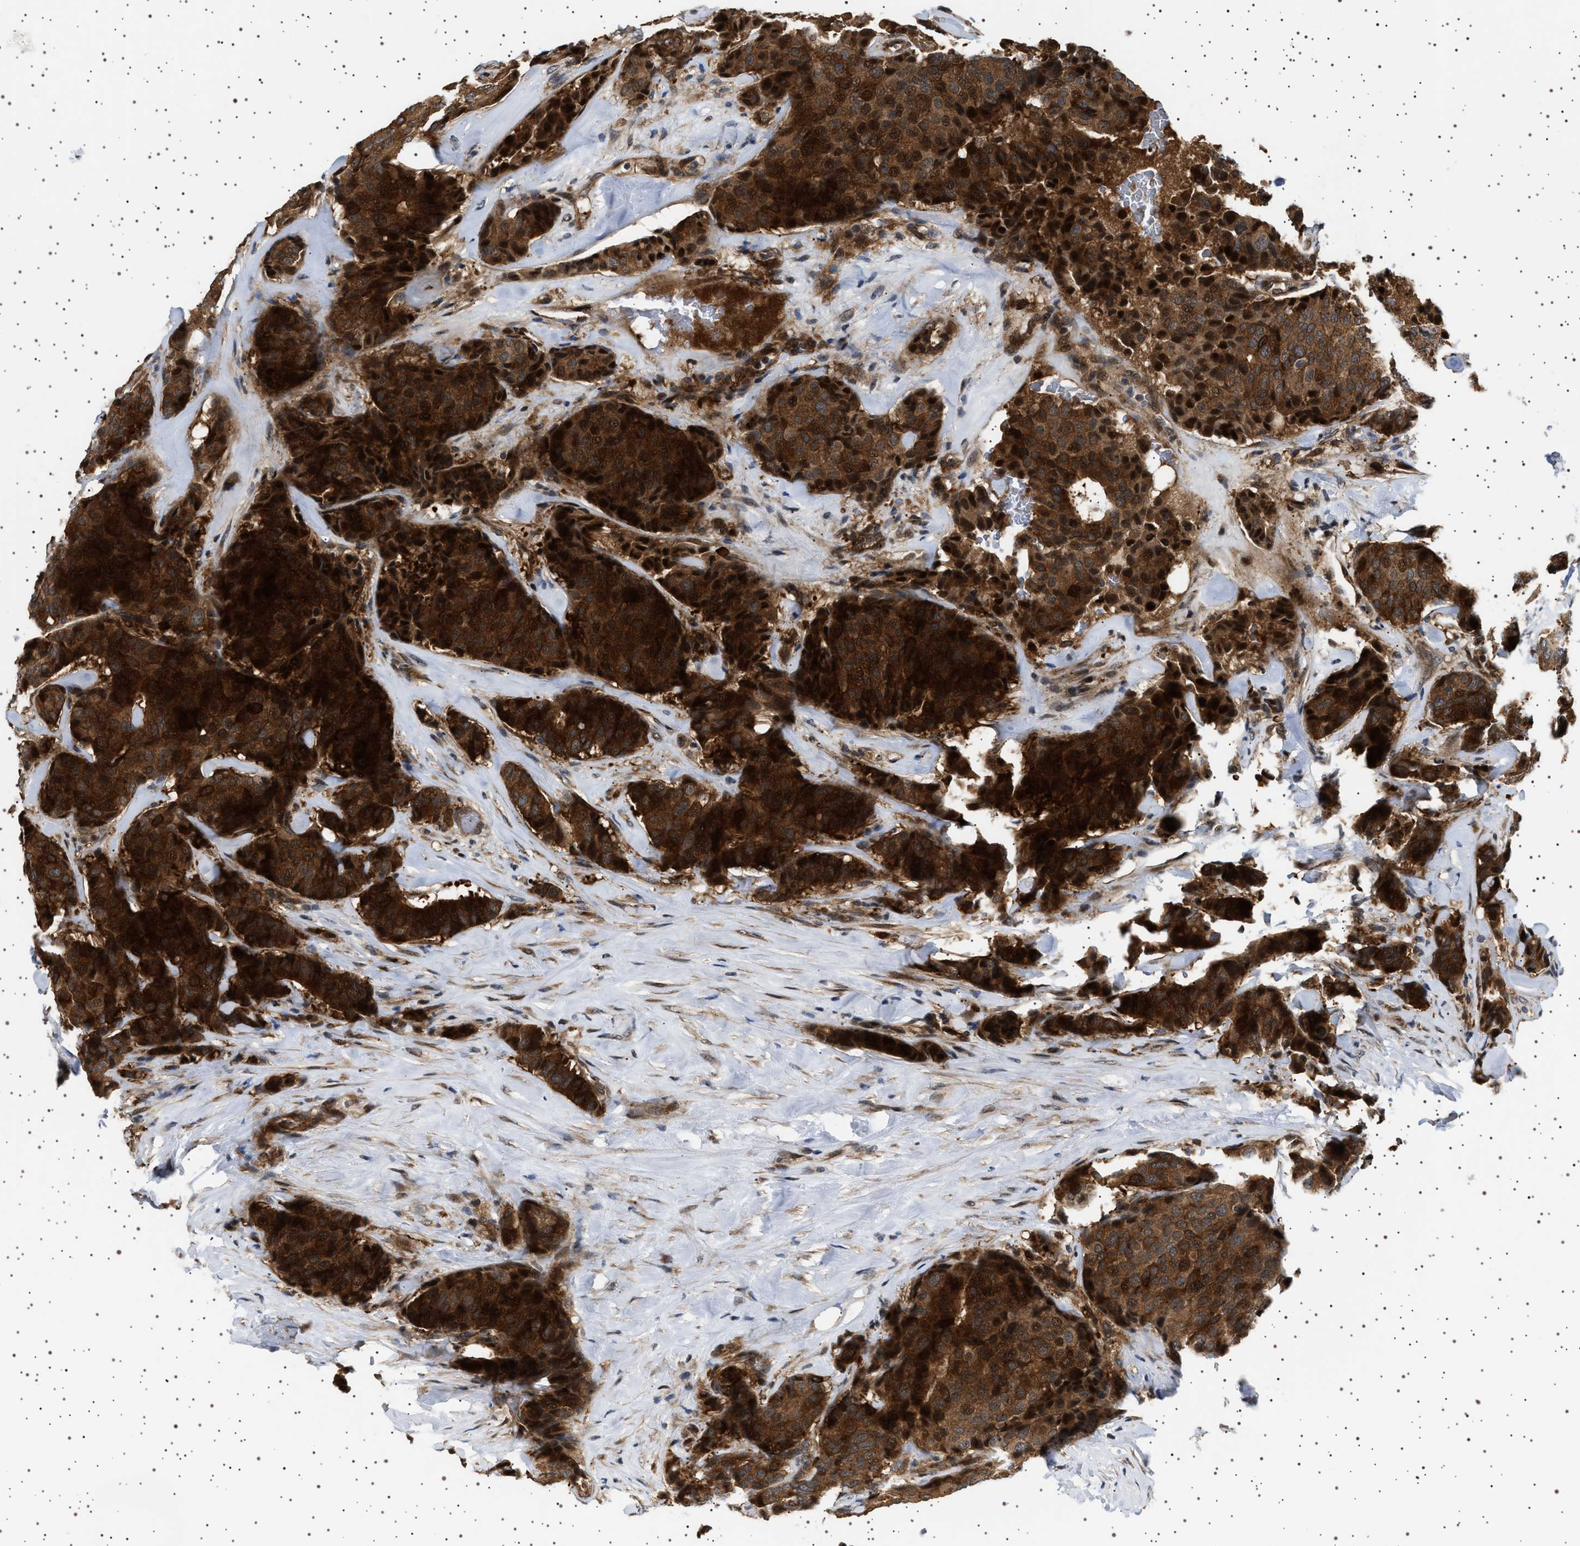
{"staining": {"intensity": "strong", "quantity": ">75%", "location": "cytoplasmic/membranous"}, "tissue": "breast cancer", "cell_type": "Tumor cells", "image_type": "cancer", "snomed": [{"axis": "morphology", "description": "Duct carcinoma"}, {"axis": "topography", "description": "Breast"}], "caption": "This histopathology image exhibits breast cancer (infiltrating ductal carcinoma) stained with immunohistochemistry to label a protein in brown. The cytoplasmic/membranous of tumor cells show strong positivity for the protein. Nuclei are counter-stained blue.", "gene": "BAG3", "patient": {"sex": "female", "age": 75}}